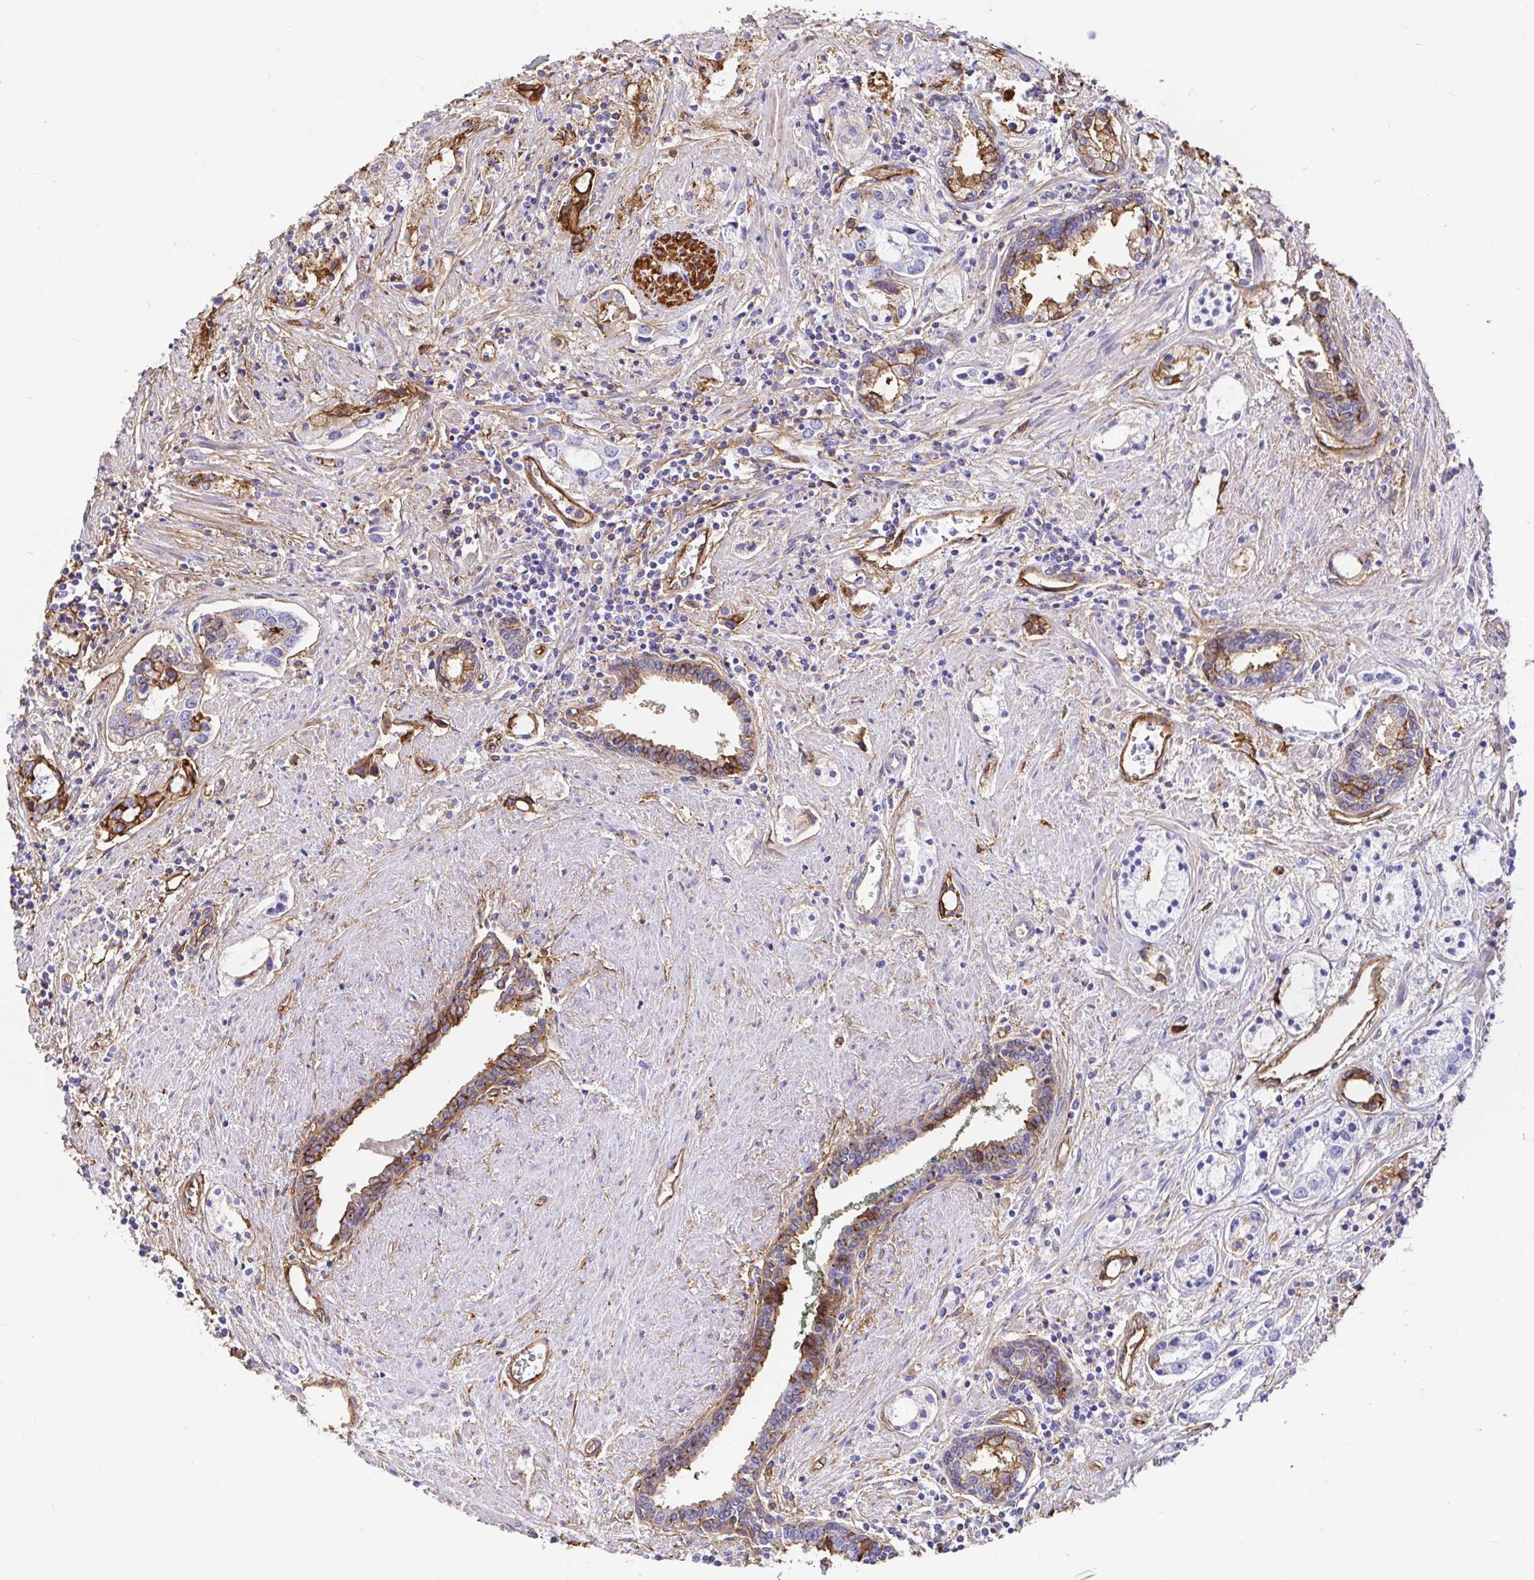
{"staining": {"intensity": "negative", "quantity": "none", "location": "none"}, "tissue": "prostate cancer", "cell_type": "Tumor cells", "image_type": "cancer", "snomed": [{"axis": "morphology", "description": "Adenocarcinoma, Medium grade"}, {"axis": "topography", "description": "Prostate"}], "caption": "Histopathology image shows no protein positivity in tumor cells of prostate adenocarcinoma (medium-grade) tissue. (Brightfield microscopy of DAB immunohistochemistry (IHC) at high magnification).", "gene": "ANXA2", "patient": {"sex": "male", "age": 57}}